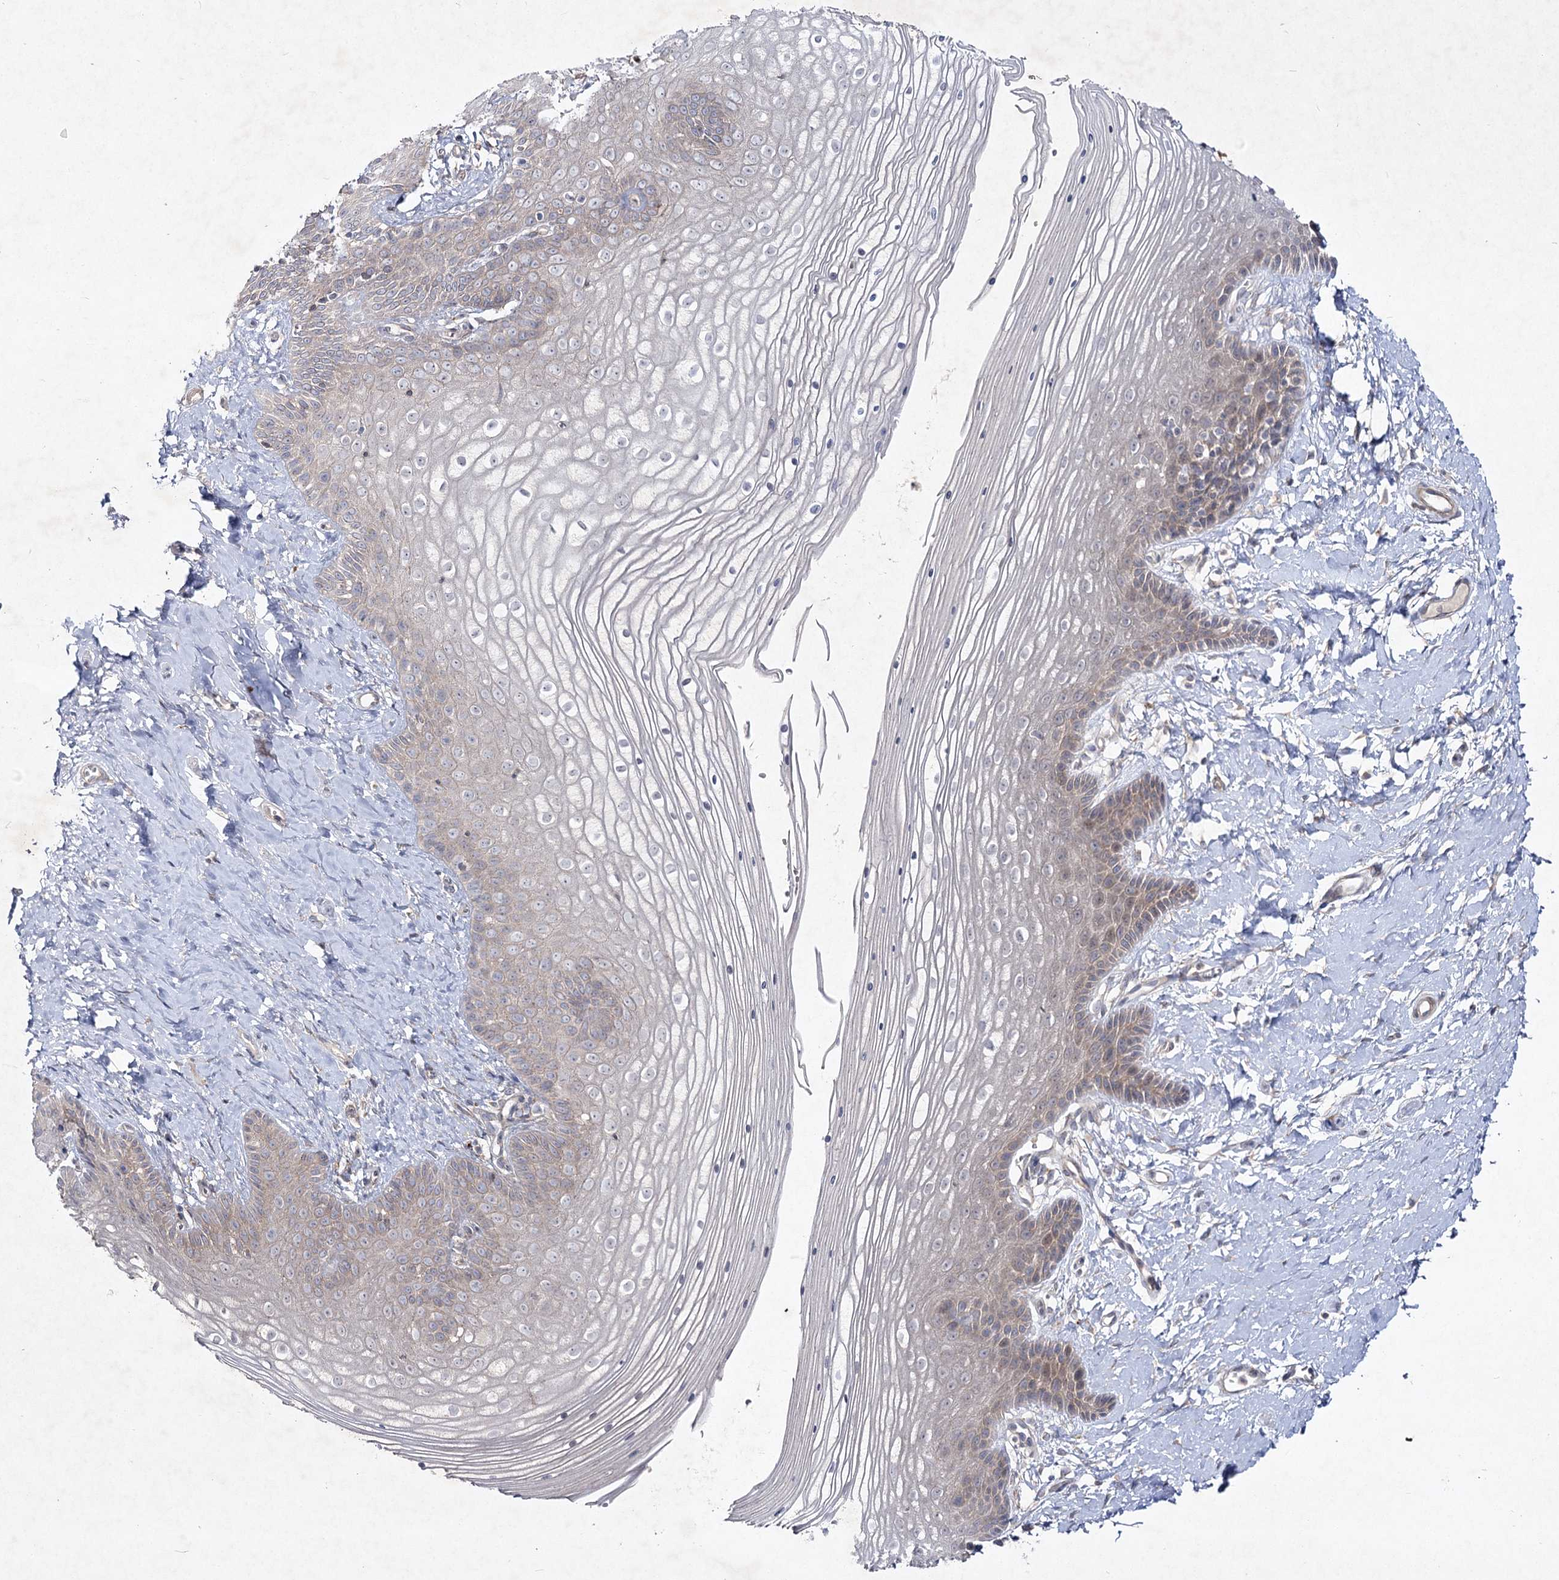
{"staining": {"intensity": "weak", "quantity": "25%-75%", "location": "cytoplasmic/membranous"}, "tissue": "vagina", "cell_type": "Squamous epithelial cells", "image_type": "normal", "snomed": [{"axis": "morphology", "description": "Normal tissue, NOS"}, {"axis": "topography", "description": "Vagina"}, {"axis": "topography", "description": "Cervix"}], "caption": "IHC (DAB (3,3'-diaminobenzidine)) staining of normal vagina reveals weak cytoplasmic/membranous protein expression in approximately 25%-75% of squamous epithelial cells.", "gene": "CIB2", "patient": {"sex": "female", "age": 40}}